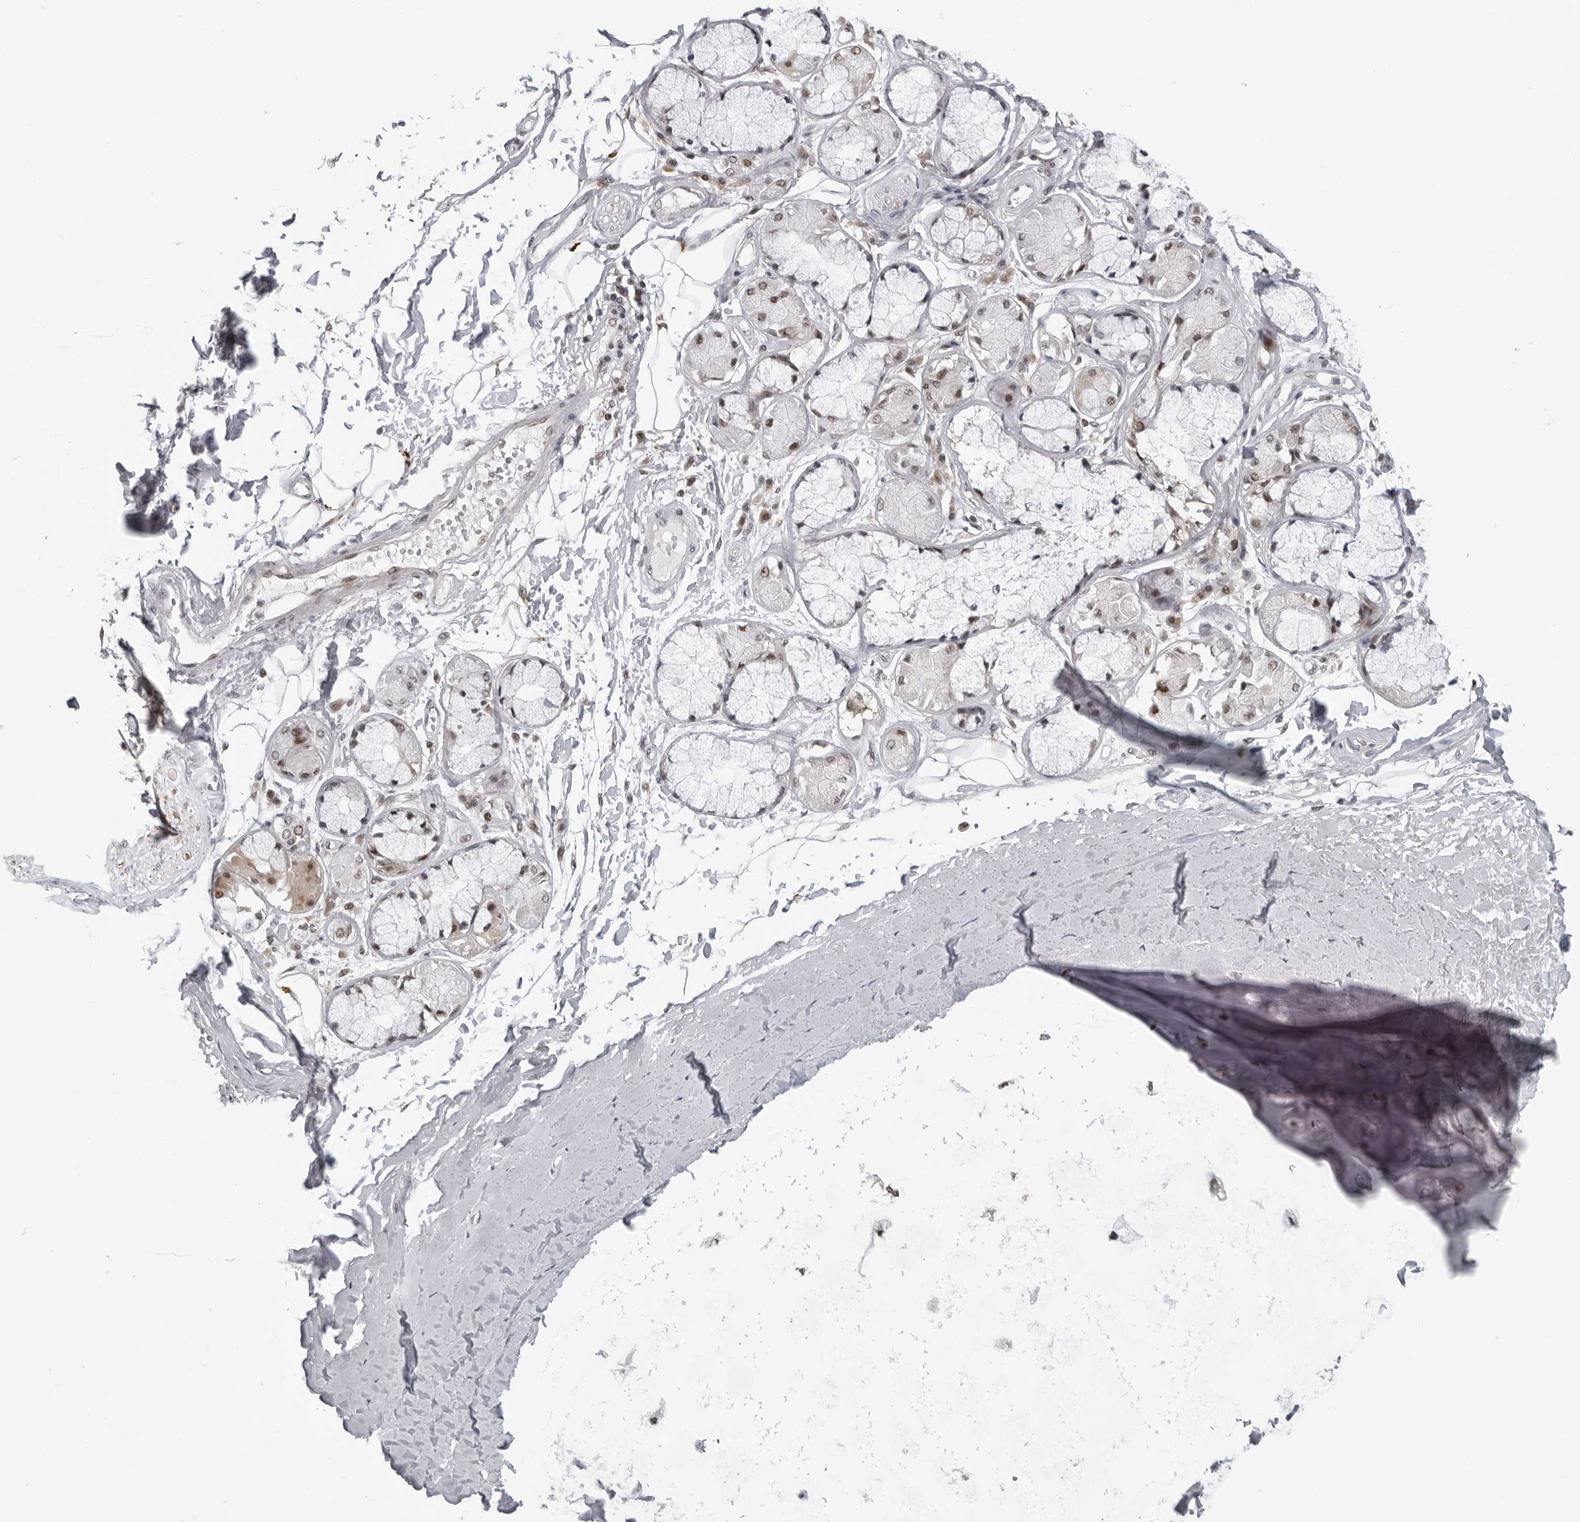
{"staining": {"intensity": "negative", "quantity": "none", "location": "none"}, "tissue": "adipose tissue", "cell_type": "Adipocytes", "image_type": "normal", "snomed": [{"axis": "morphology", "description": "Normal tissue, NOS"}, {"axis": "topography", "description": "Bronchus"}], "caption": "Immunohistochemistry of benign adipose tissue reveals no expression in adipocytes. (Immunohistochemistry (ihc), brightfield microscopy, high magnification).", "gene": "MAF", "patient": {"sex": "male", "age": 66}}